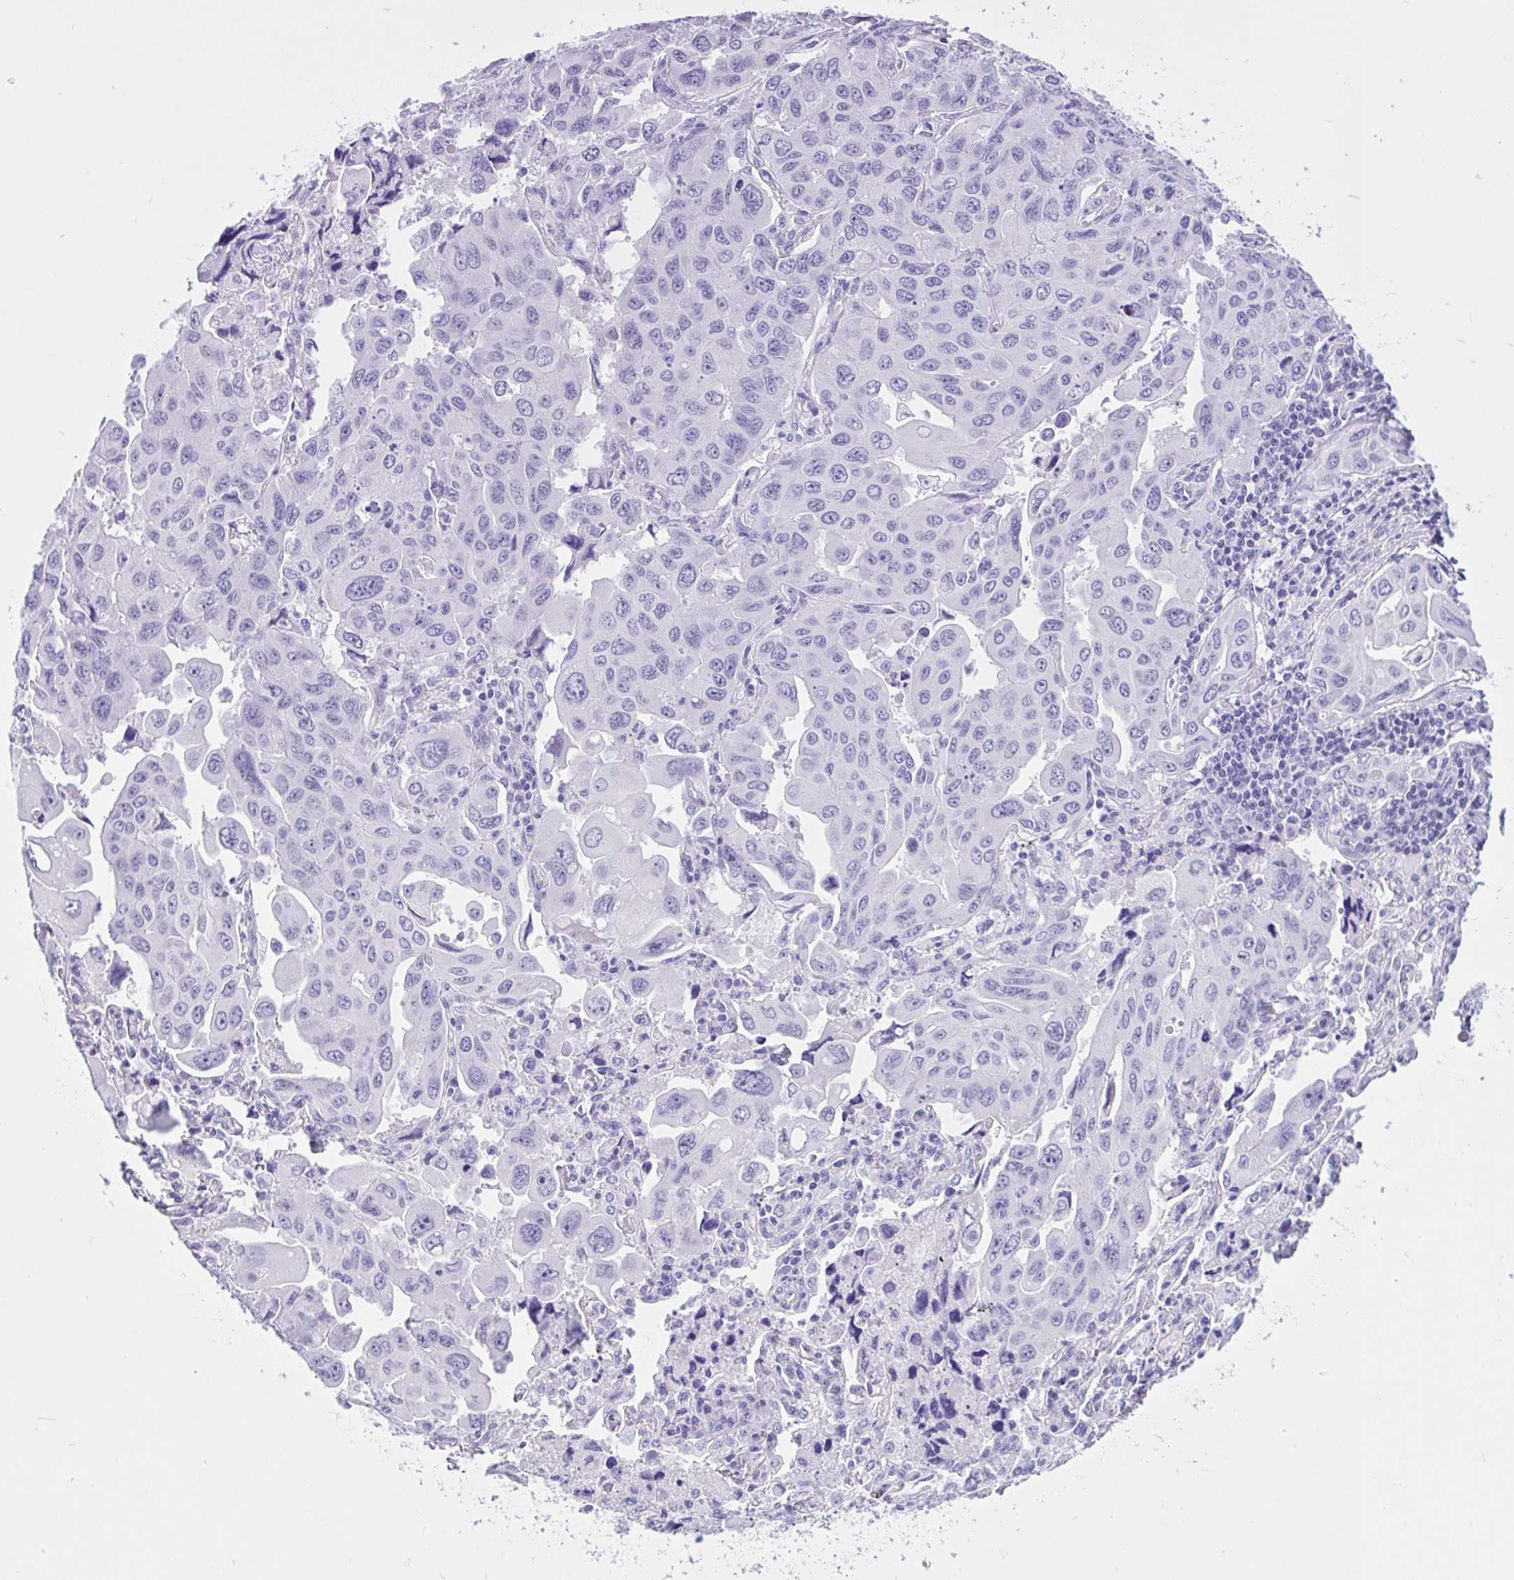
{"staining": {"intensity": "negative", "quantity": "none", "location": "none"}, "tissue": "lung cancer", "cell_type": "Tumor cells", "image_type": "cancer", "snomed": [{"axis": "morphology", "description": "Adenocarcinoma, NOS"}, {"axis": "topography", "description": "Lung"}], "caption": "Immunohistochemistry (IHC) image of neoplastic tissue: lung adenocarcinoma stained with DAB (3,3'-diaminobenzidine) shows no significant protein positivity in tumor cells.", "gene": "IAPP", "patient": {"sex": "male", "age": 64}}